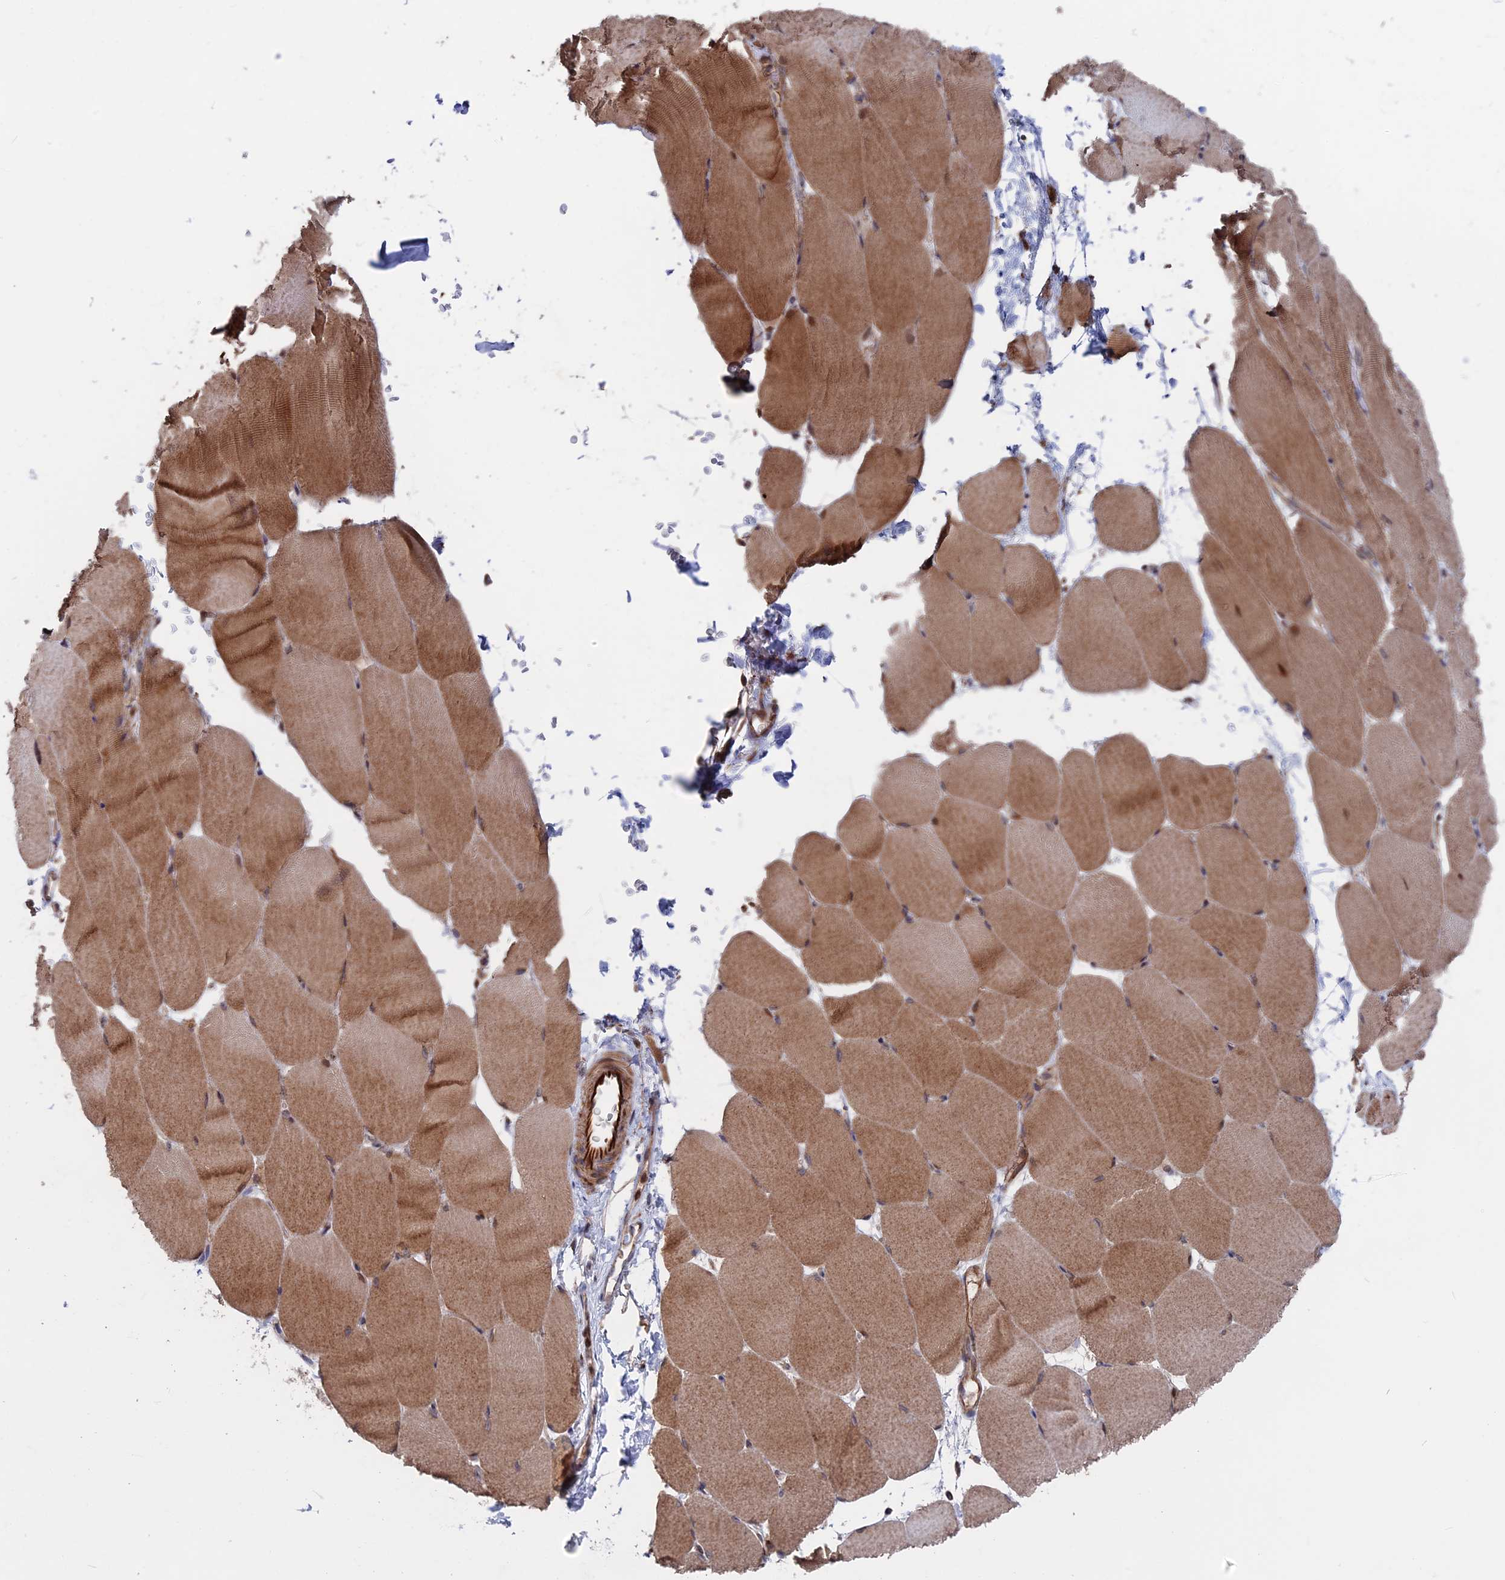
{"staining": {"intensity": "moderate", "quantity": ">75%", "location": "cytoplasmic/membranous,nuclear"}, "tissue": "skeletal muscle", "cell_type": "Myocytes", "image_type": "normal", "snomed": [{"axis": "morphology", "description": "Normal tissue, NOS"}, {"axis": "topography", "description": "Skeletal muscle"}, {"axis": "topography", "description": "Parathyroid gland"}], "caption": "The histopathology image displays staining of normal skeletal muscle, revealing moderate cytoplasmic/membranous,nuclear protein expression (brown color) within myocytes. The protein is shown in brown color, while the nuclei are stained blue.", "gene": "PLA2G15", "patient": {"sex": "female", "age": 37}}